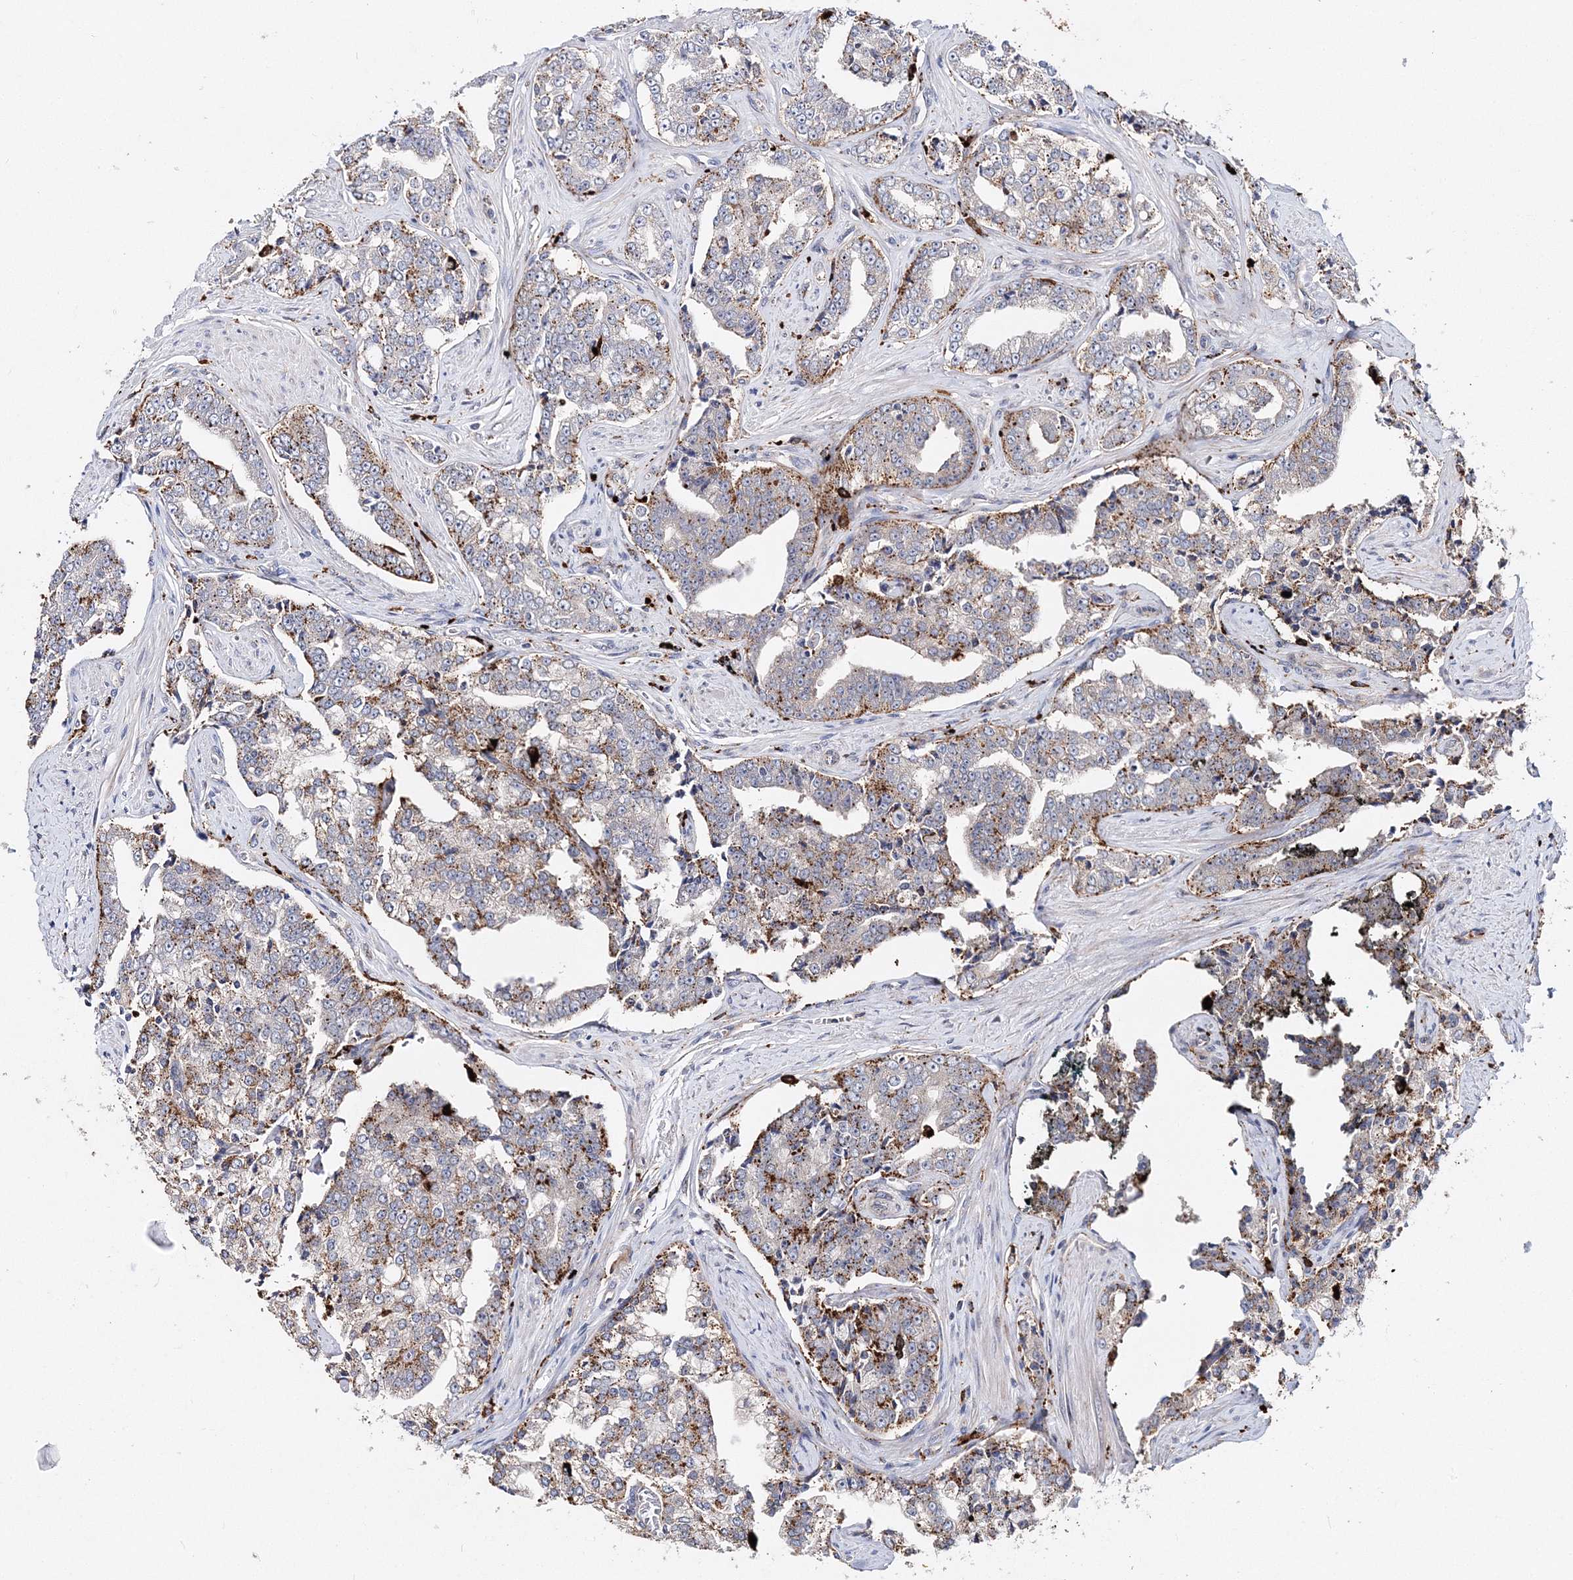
{"staining": {"intensity": "moderate", "quantity": ">75%", "location": "cytoplasmic/membranous"}, "tissue": "prostate cancer", "cell_type": "Tumor cells", "image_type": "cancer", "snomed": [{"axis": "morphology", "description": "Adenocarcinoma, High grade"}, {"axis": "topography", "description": "Prostate"}], "caption": "Human adenocarcinoma (high-grade) (prostate) stained for a protein (brown) exhibits moderate cytoplasmic/membranous positive positivity in about >75% of tumor cells.", "gene": "C3orf38", "patient": {"sex": "male", "age": 71}}